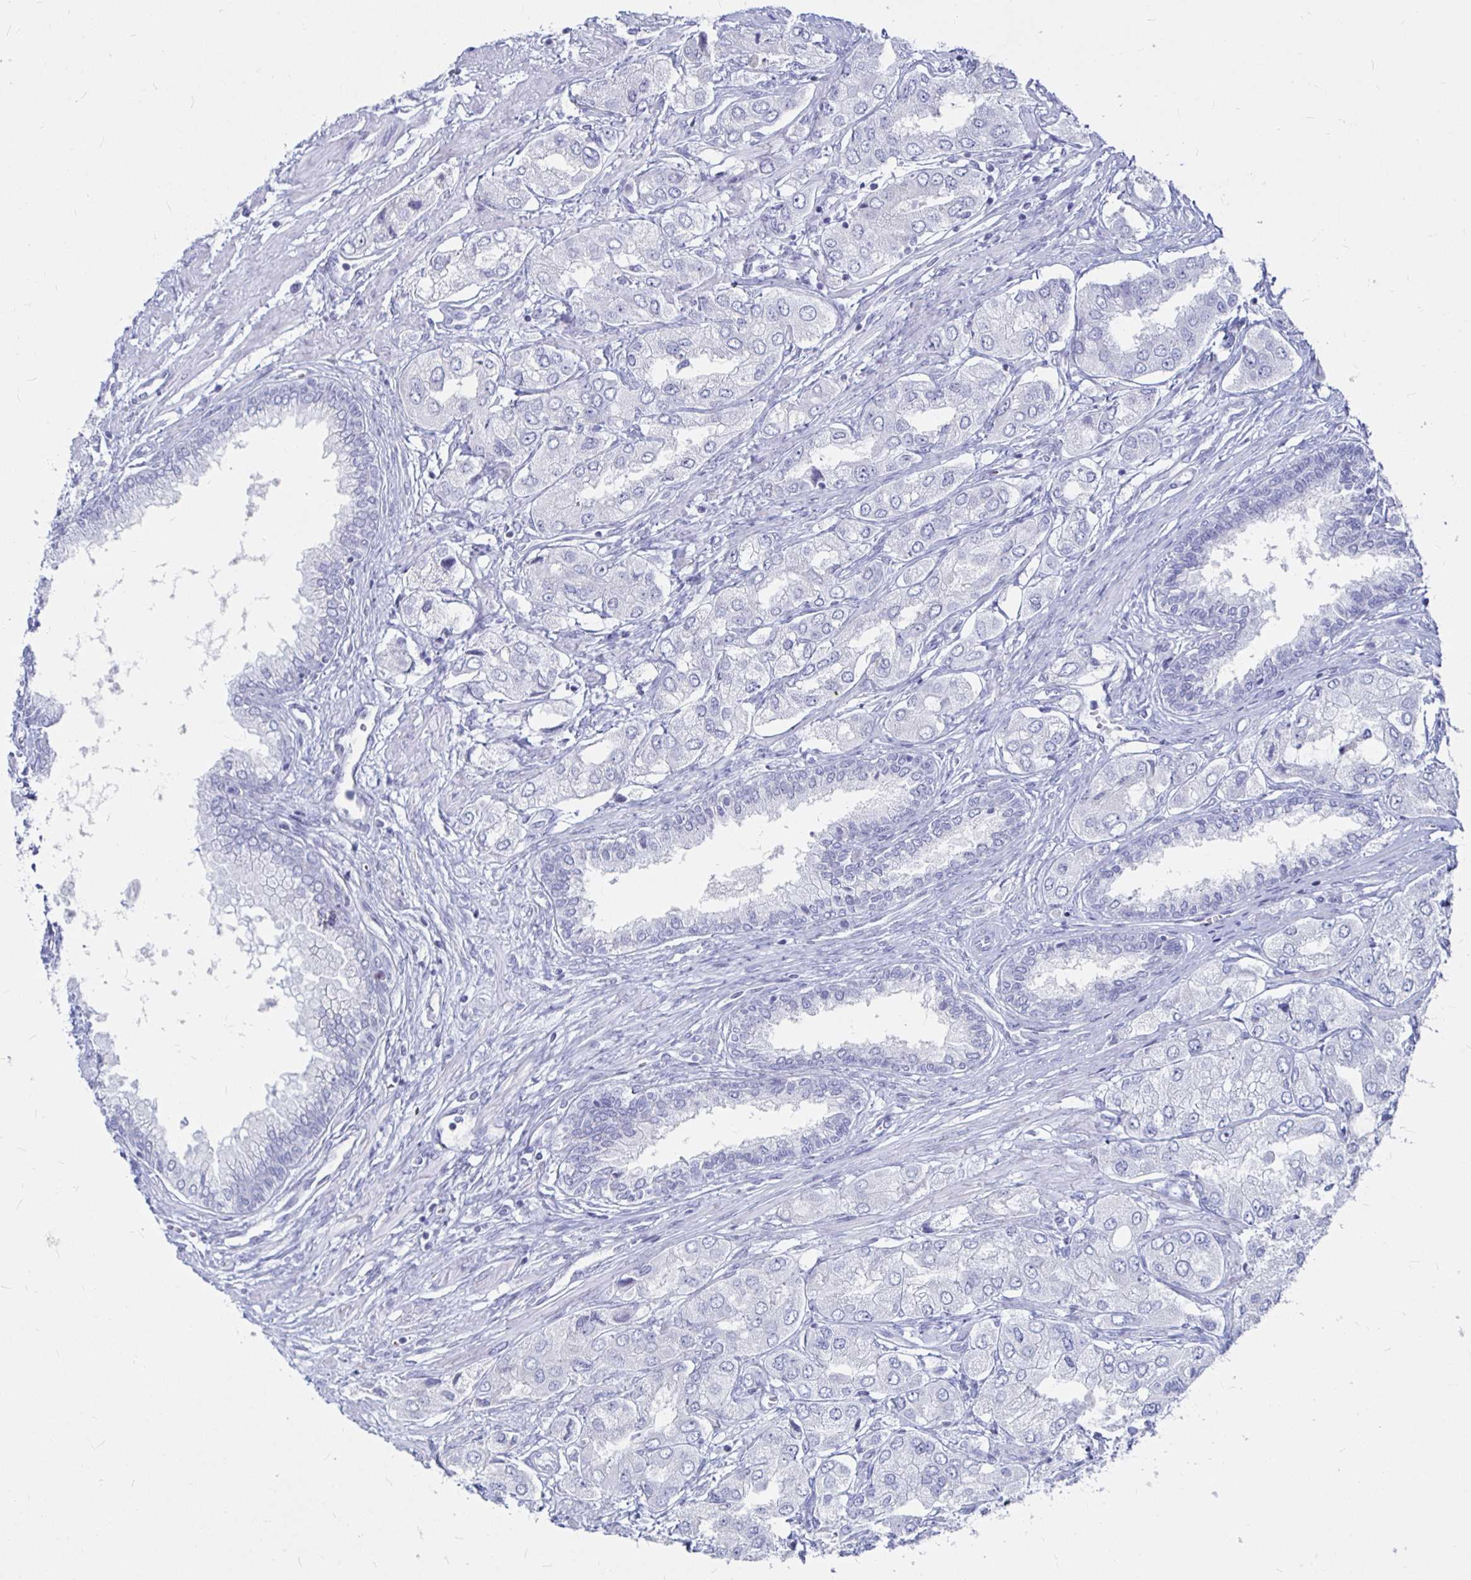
{"staining": {"intensity": "negative", "quantity": "none", "location": "none"}, "tissue": "prostate cancer", "cell_type": "Tumor cells", "image_type": "cancer", "snomed": [{"axis": "morphology", "description": "Adenocarcinoma, Low grade"}, {"axis": "topography", "description": "Prostate"}], "caption": "Immunohistochemical staining of prostate cancer (adenocarcinoma (low-grade)) exhibits no significant positivity in tumor cells.", "gene": "CA9", "patient": {"sex": "male", "age": 69}}